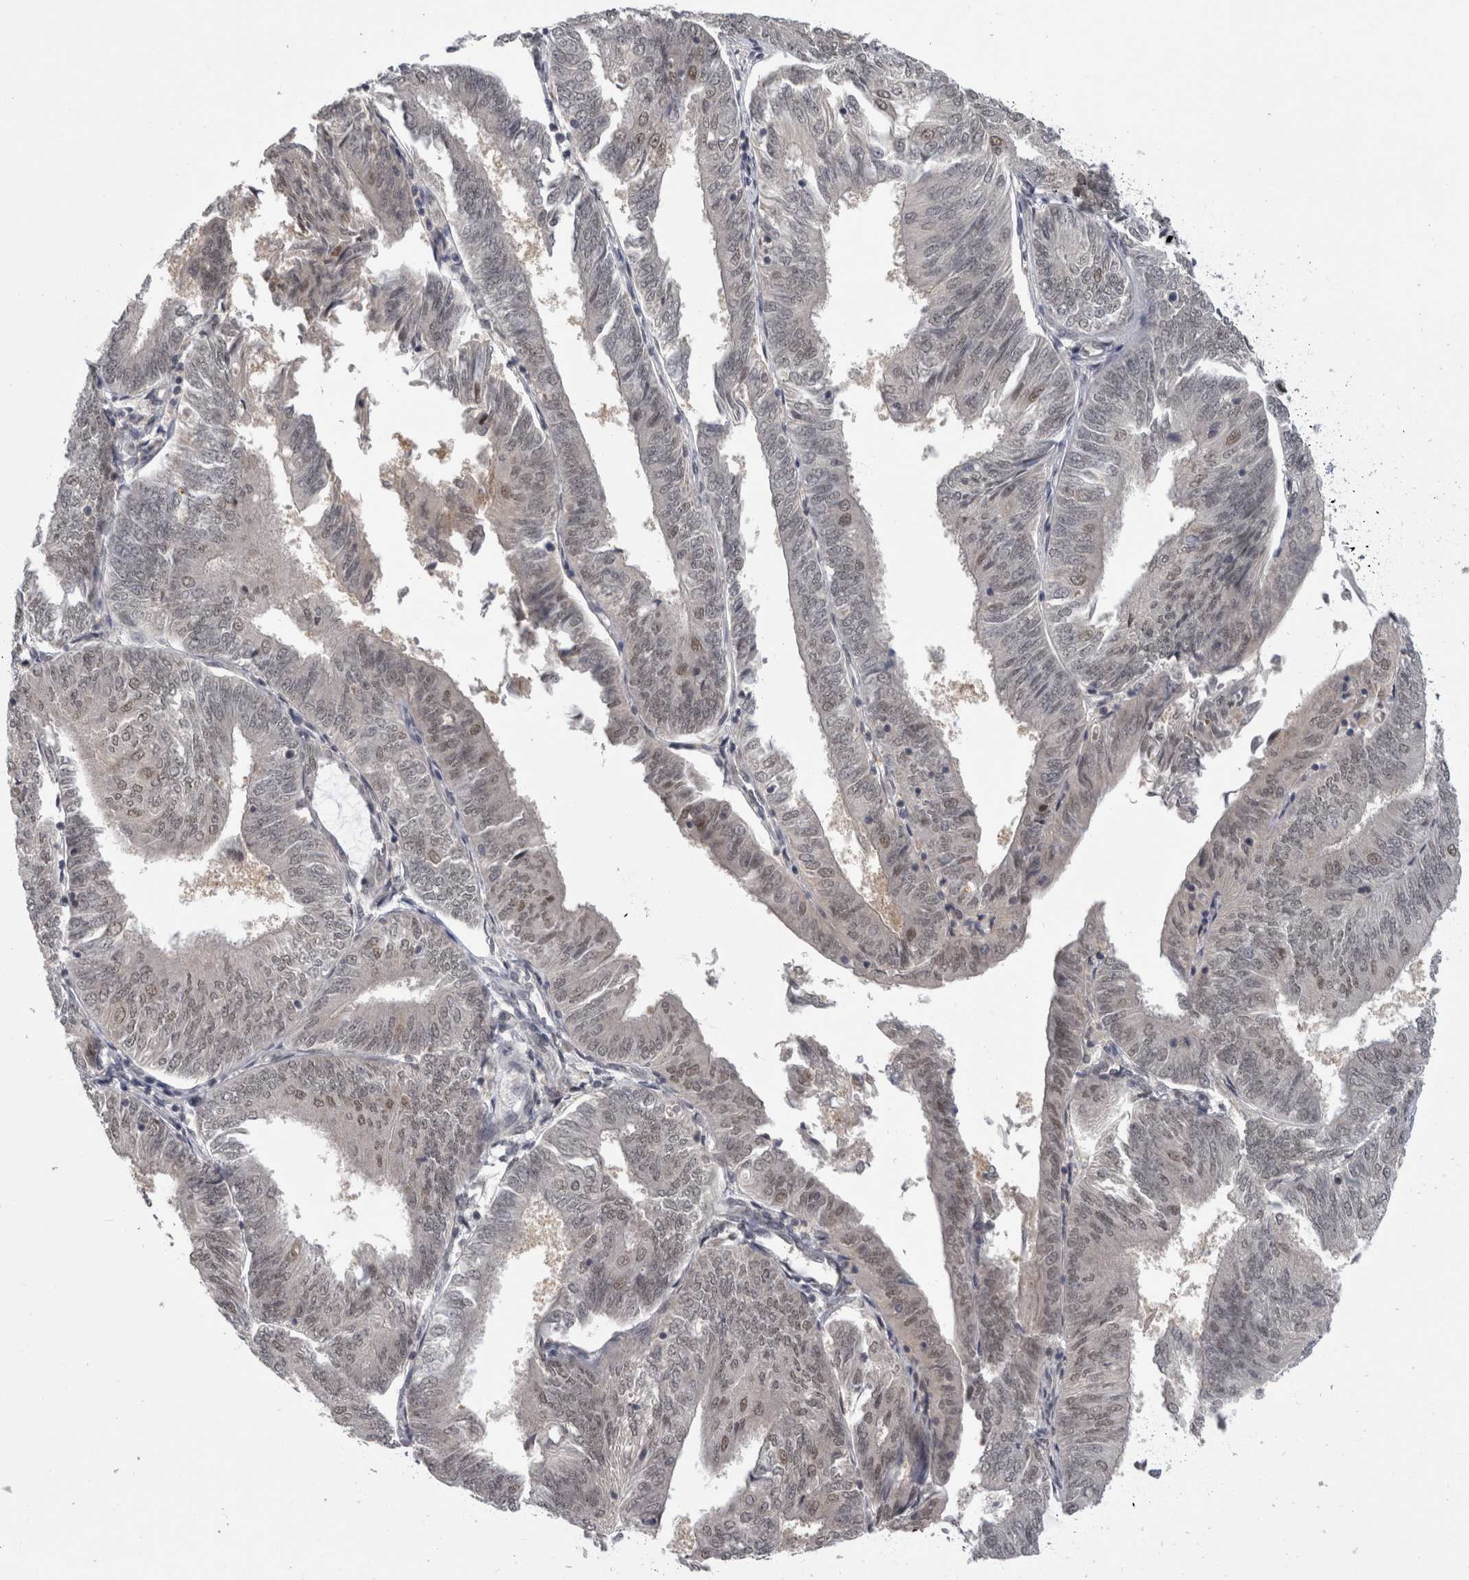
{"staining": {"intensity": "weak", "quantity": ">75%", "location": "nuclear"}, "tissue": "endometrial cancer", "cell_type": "Tumor cells", "image_type": "cancer", "snomed": [{"axis": "morphology", "description": "Adenocarcinoma, NOS"}, {"axis": "topography", "description": "Endometrium"}], "caption": "Endometrial cancer (adenocarcinoma) tissue demonstrates weak nuclear staining in about >75% of tumor cells, visualized by immunohistochemistry. (IHC, brightfield microscopy, high magnification).", "gene": "PSMB2", "patient": {"sex": "female", "age": 58}}